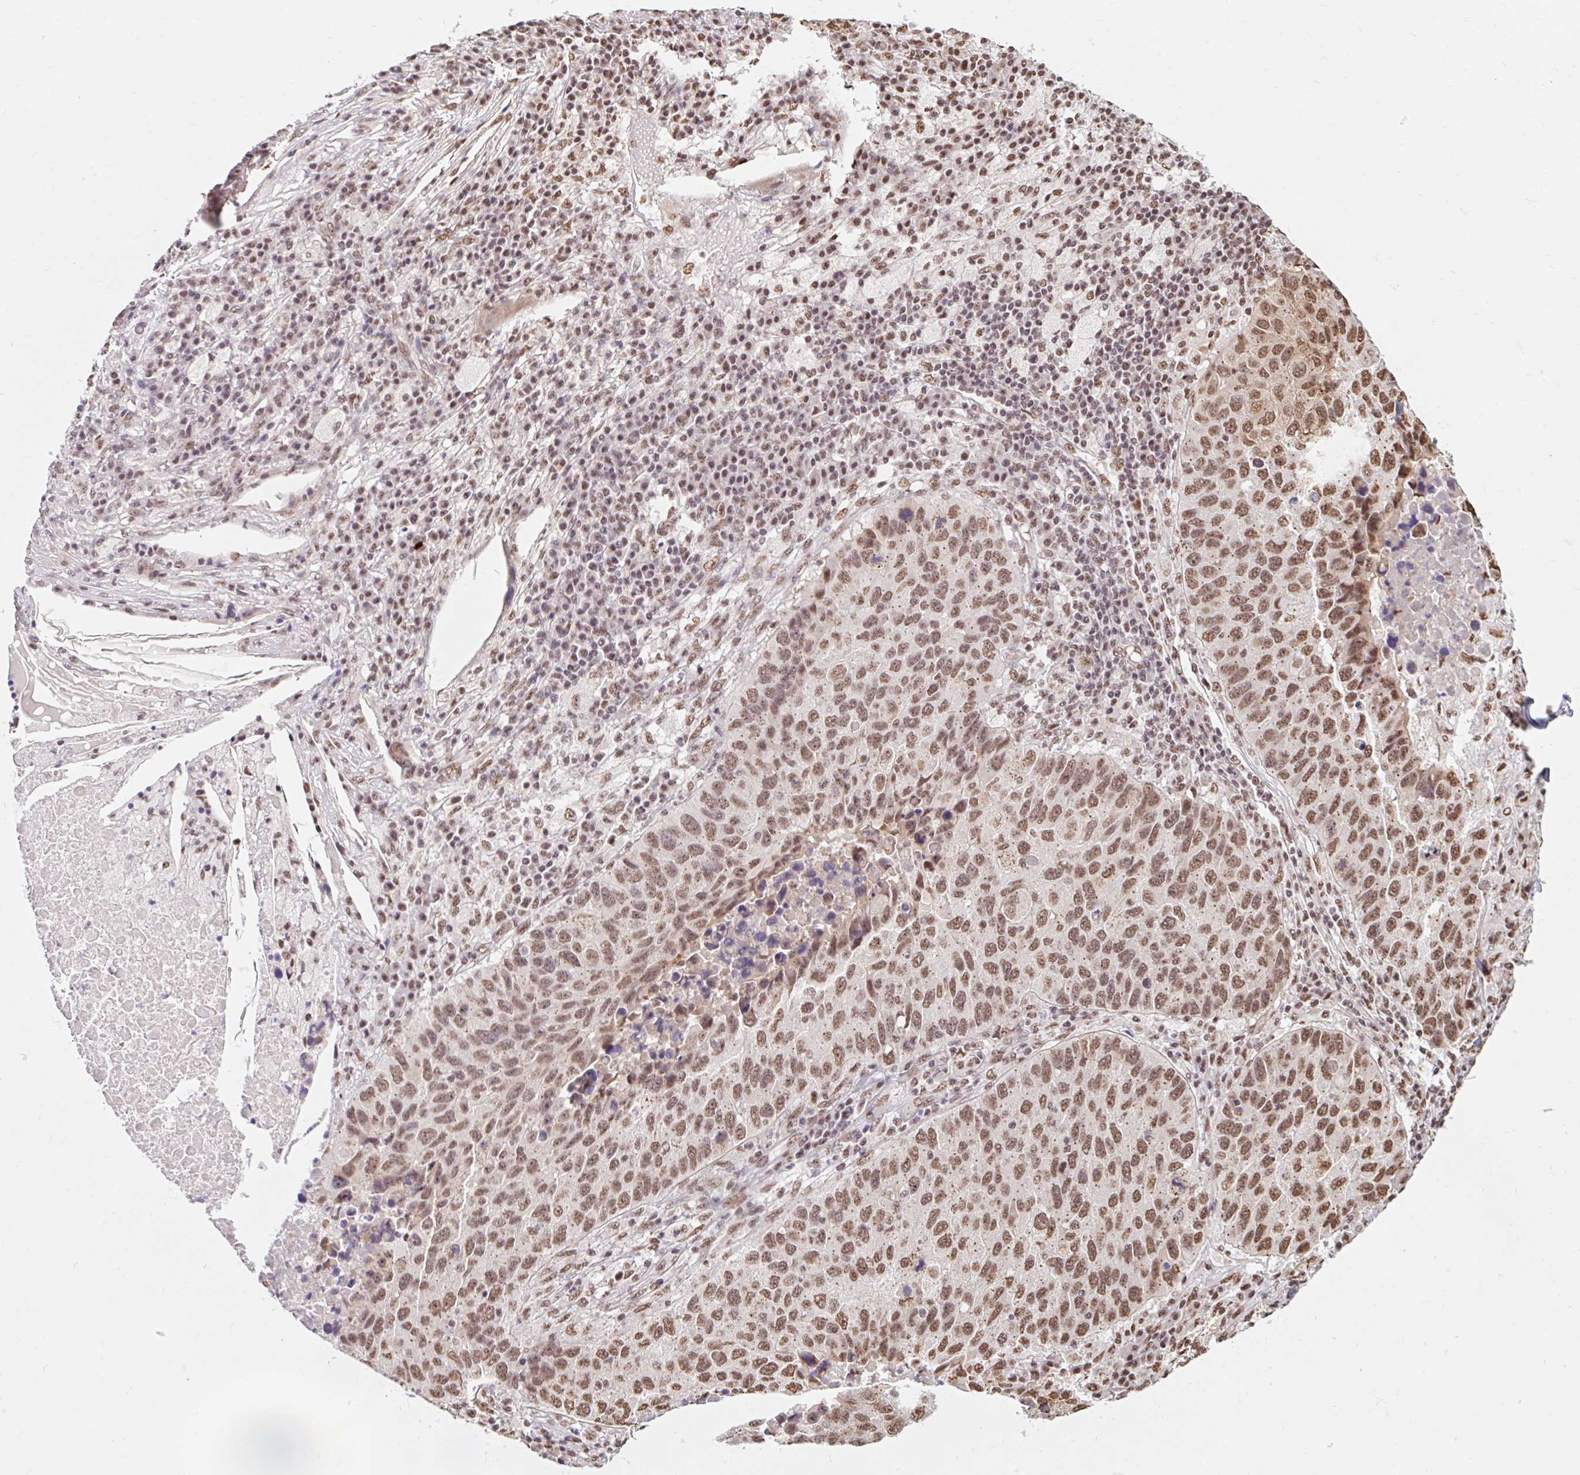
{"staining": {"intensity": "moderate", "quantity": ">75%", "location": "nuclear"}, "tissue": "lung cancer", "cell_type": "Tumor cells", "image_type": "cancer", "snomed": [{"axis": "morphology", "description": "Squamous cell carcinoma, NOS"}, {"axis": "topography", "description": "Lung"}], "caption": "Squamous cell carcinoma (lung) stained with a protein marker demonstrates moderate staining in tumor cells.", "gene": "BICRA", "patient": {"sex": "male", "age": 73}}